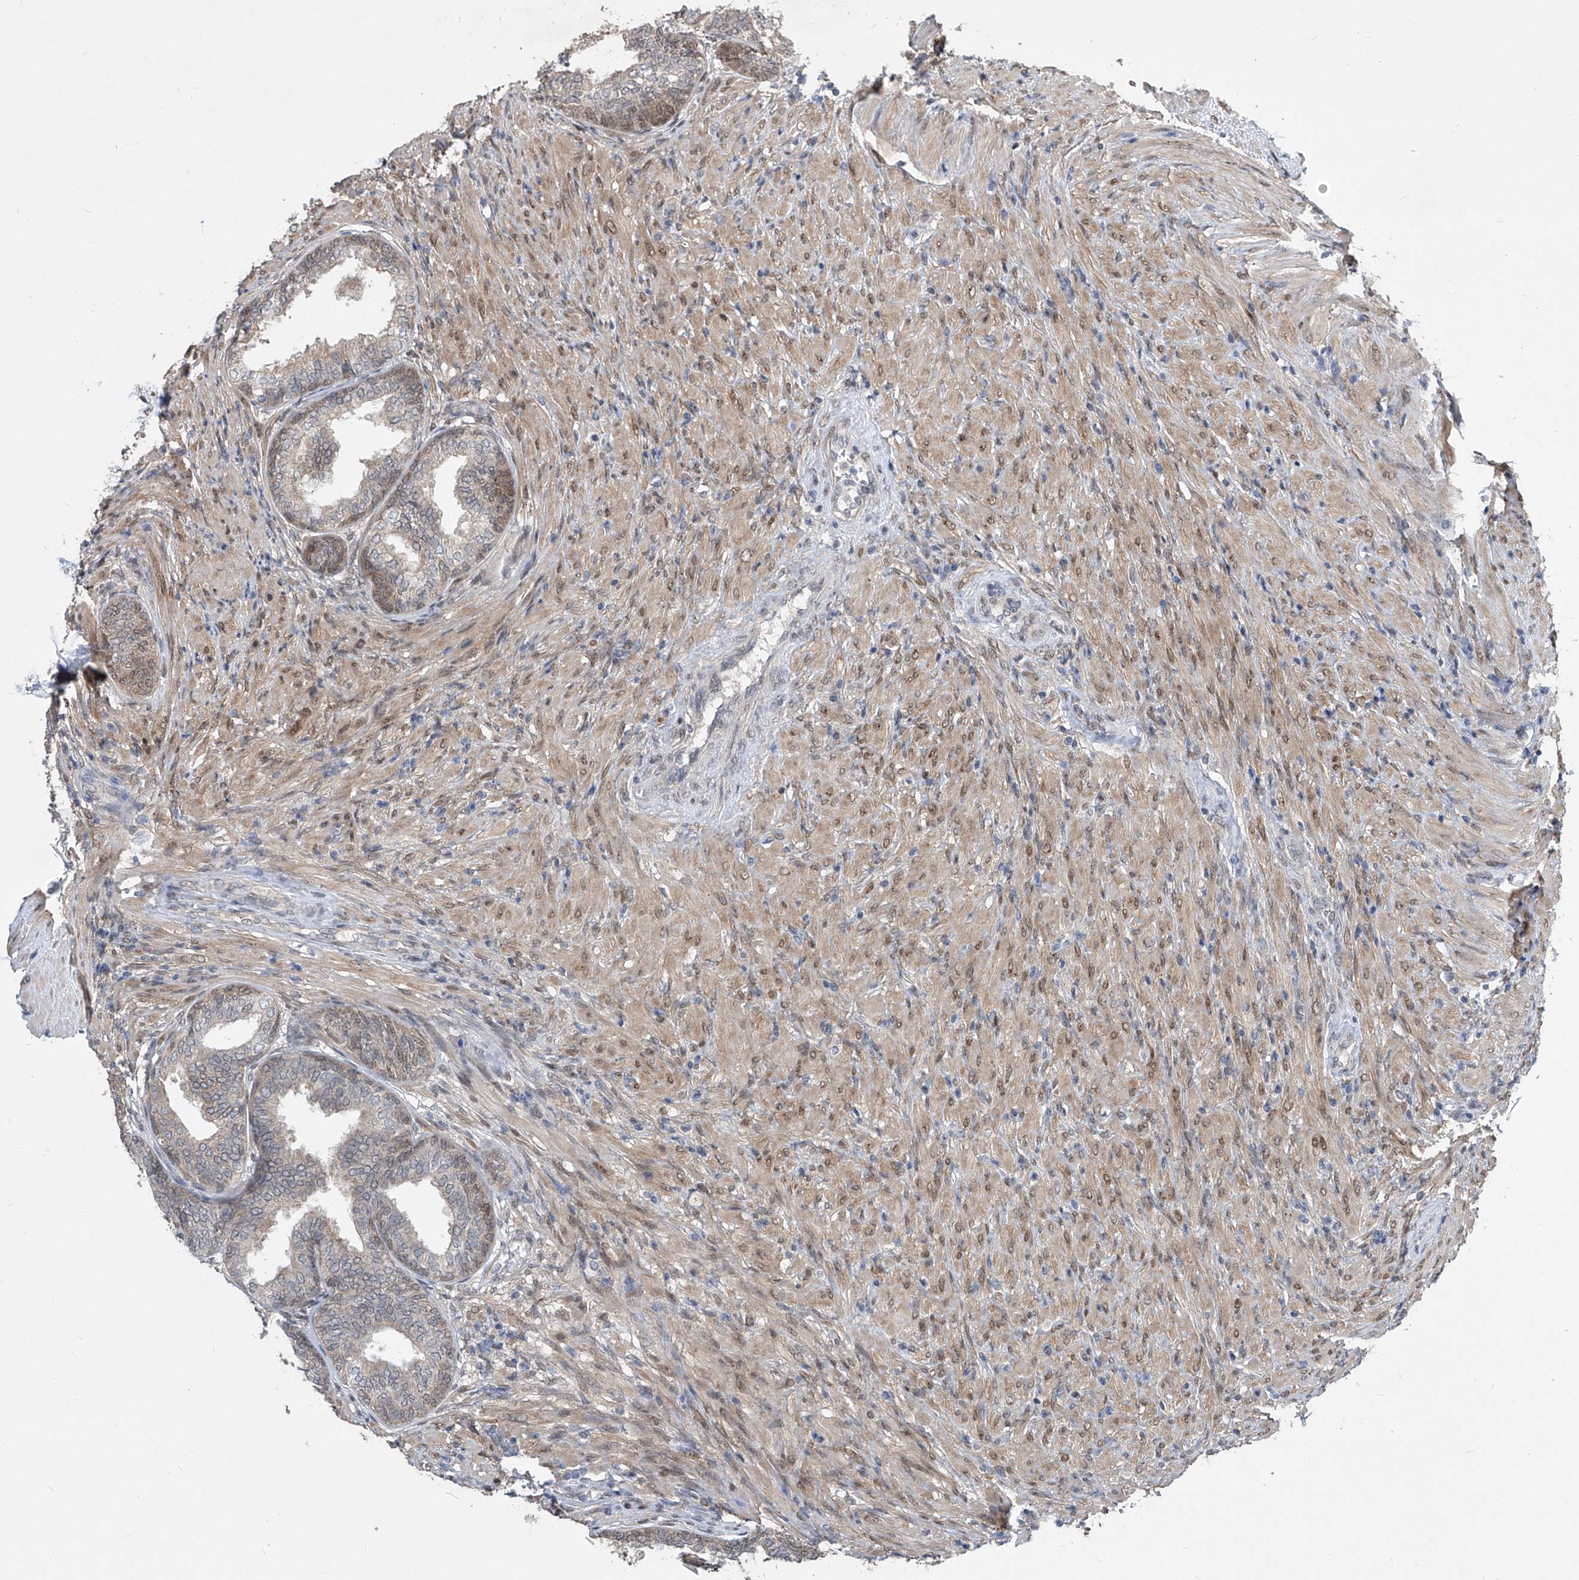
{"staining": {"intensity": "moderate", "quantity": "<25%", "location": "cytoplasmic/membranous,nuclear"}, "tissue": "prostate", "cell_type": "Glandular cells", "image_type": "normal", "snomed": [{"axis": "morphology", "description": "Normal tissue, NOS"}, {"axis": "topography", "description": "Prostate"}], "caption": "Immunohistochemical staining of benign prostate displays moderate cytoplasmic/membranous,nuclear protein staining in approximately <25% of glandular cells.", "gene": "CETN1", "patient": {"sex": "male", "age": 76}}